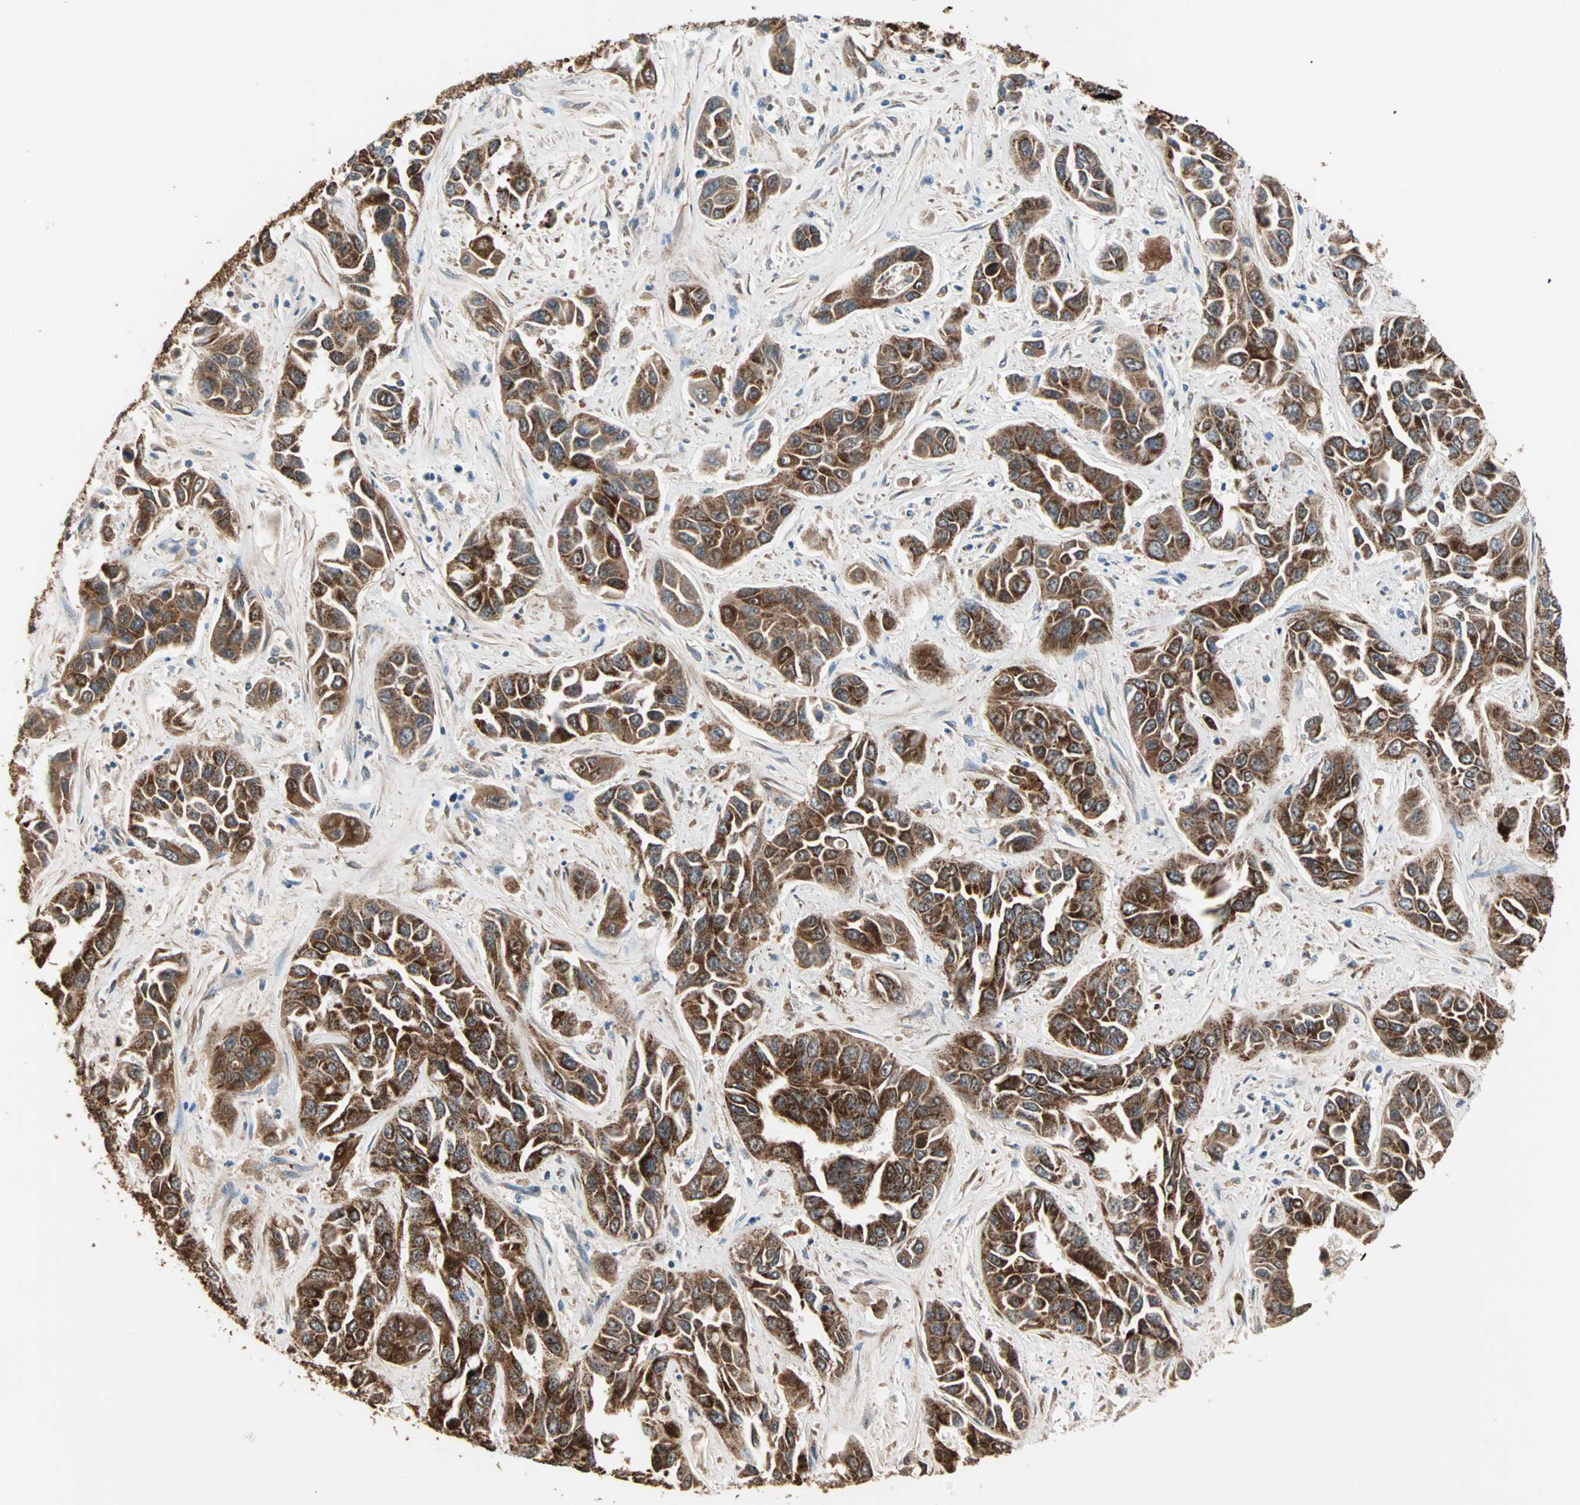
{"staining": {"intensity": "strong", "quantity": ">75%", "location": "cytoplasmic/membranous"}, "tissue": "liver cancer", "cell_type": "Tumor cells", "image_type": "cancer", "snomed": [{"axis": "morphology", "description": "Cholangiocarcinoma"}, {"axis": "topography", "description": "Liver"}], "caption": "Tumor cells exhibit high levels of strong cytoplasmic/membranous staining in approximately >75% of cells in human liver cancer.", "gene": "TST", "patient": {"sex": "female", "age": 52}}